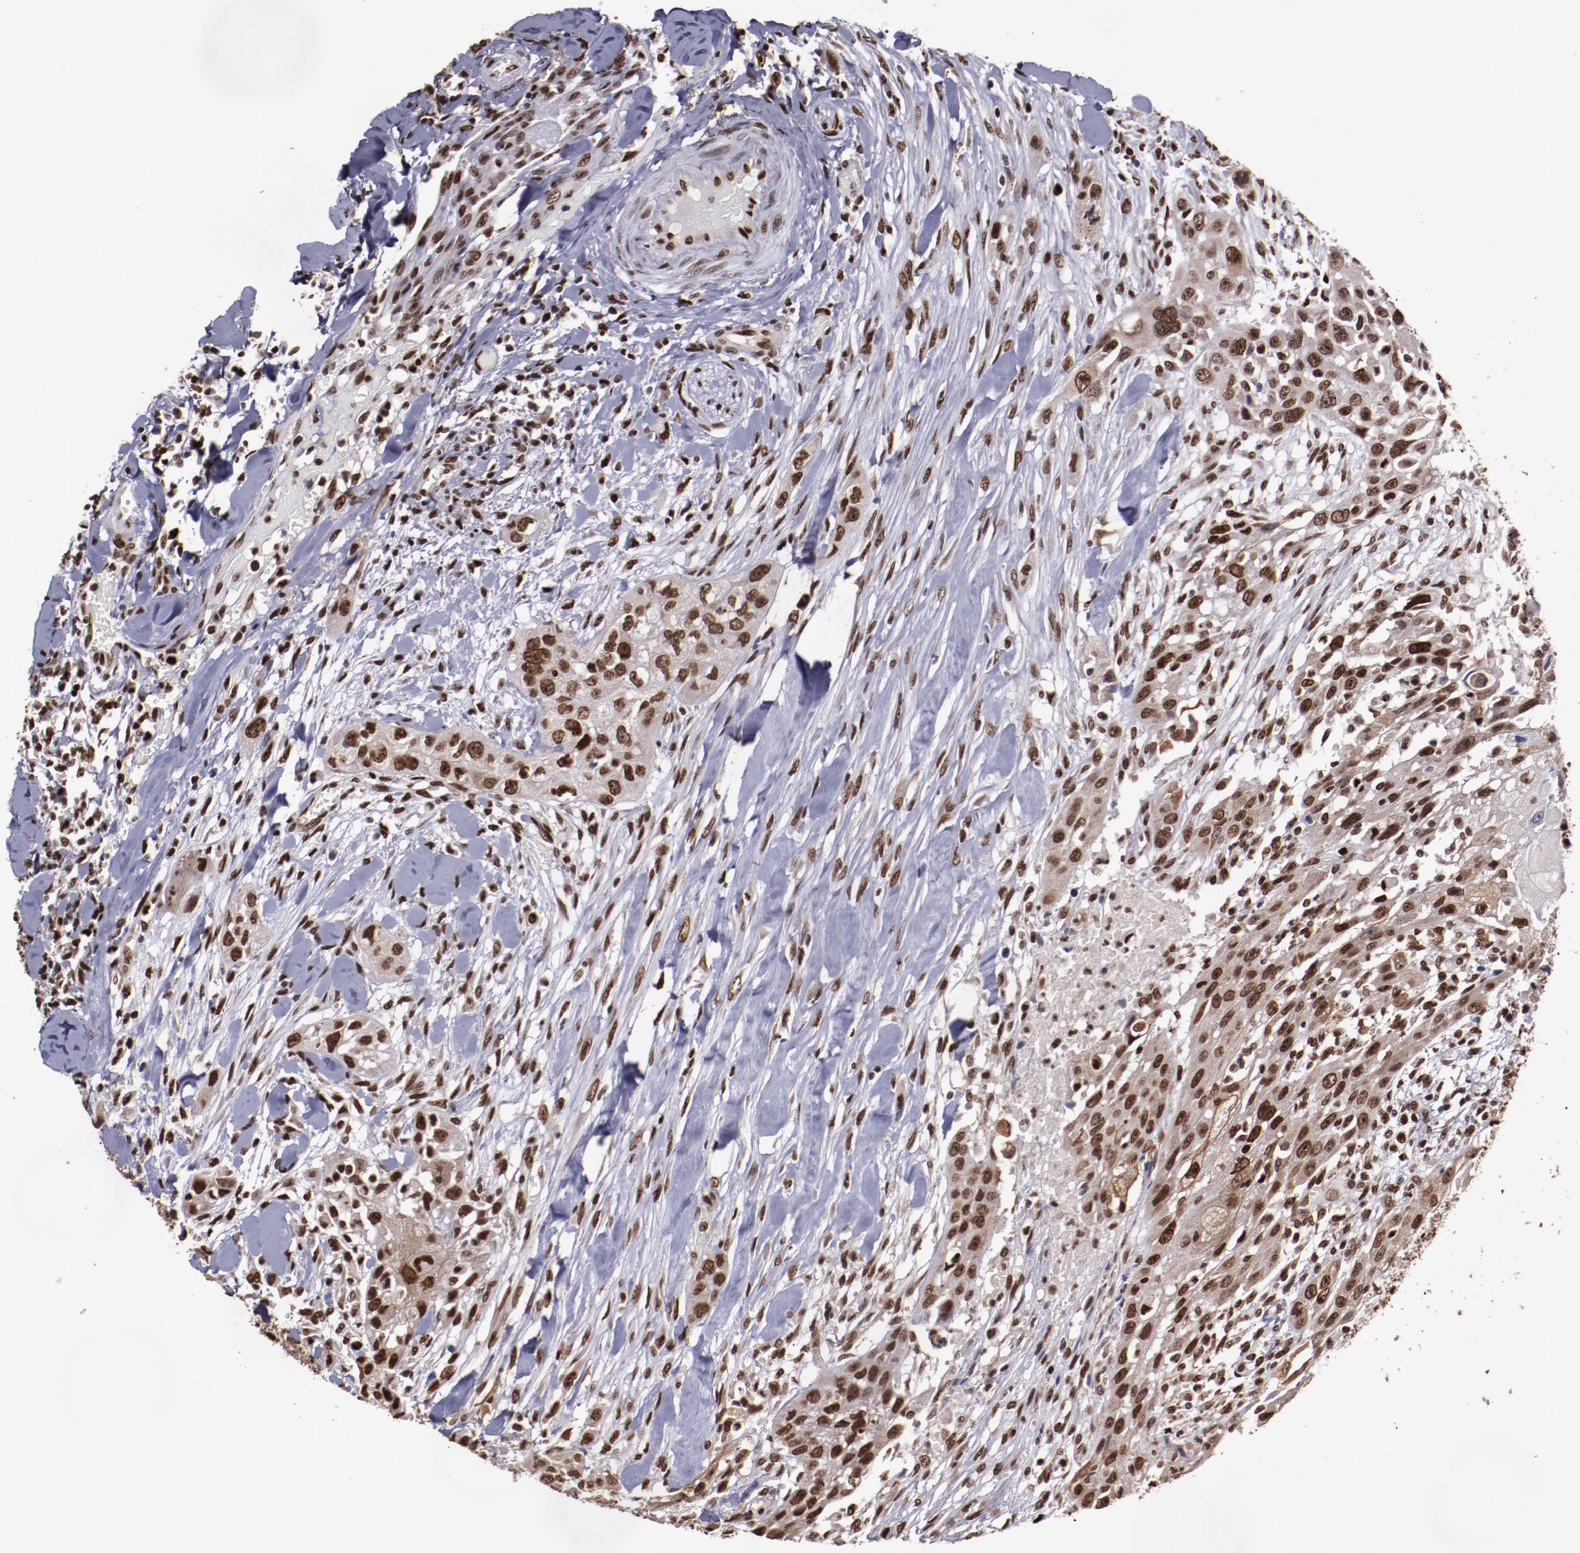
{"staining": {"intensity": "moderate", "quantity": ">75%", "location": "nuclear"}, "tissue": "head and neck cancer", "cell_type": "Tumor cells", "image_type": "cancer", "snomed": [{"axis": "morphology", "description": "Neoplasm, malignant, NOS"}, {"axis": "topography", "description": "Salivary gland"}, {"axis": "topography", "description": "Head-Neck"}], "caption": "Neoplasm (malignant) (head and neck) stained with DAB (3,3'-diaminobenzidine) immunohistochemistry (IHC) demonstrates medium levels of moderate nuclear expression in approximately >75% of tumor cells.", "gene": "APEX1", "patient": {"sex": "male", "age": 43}}